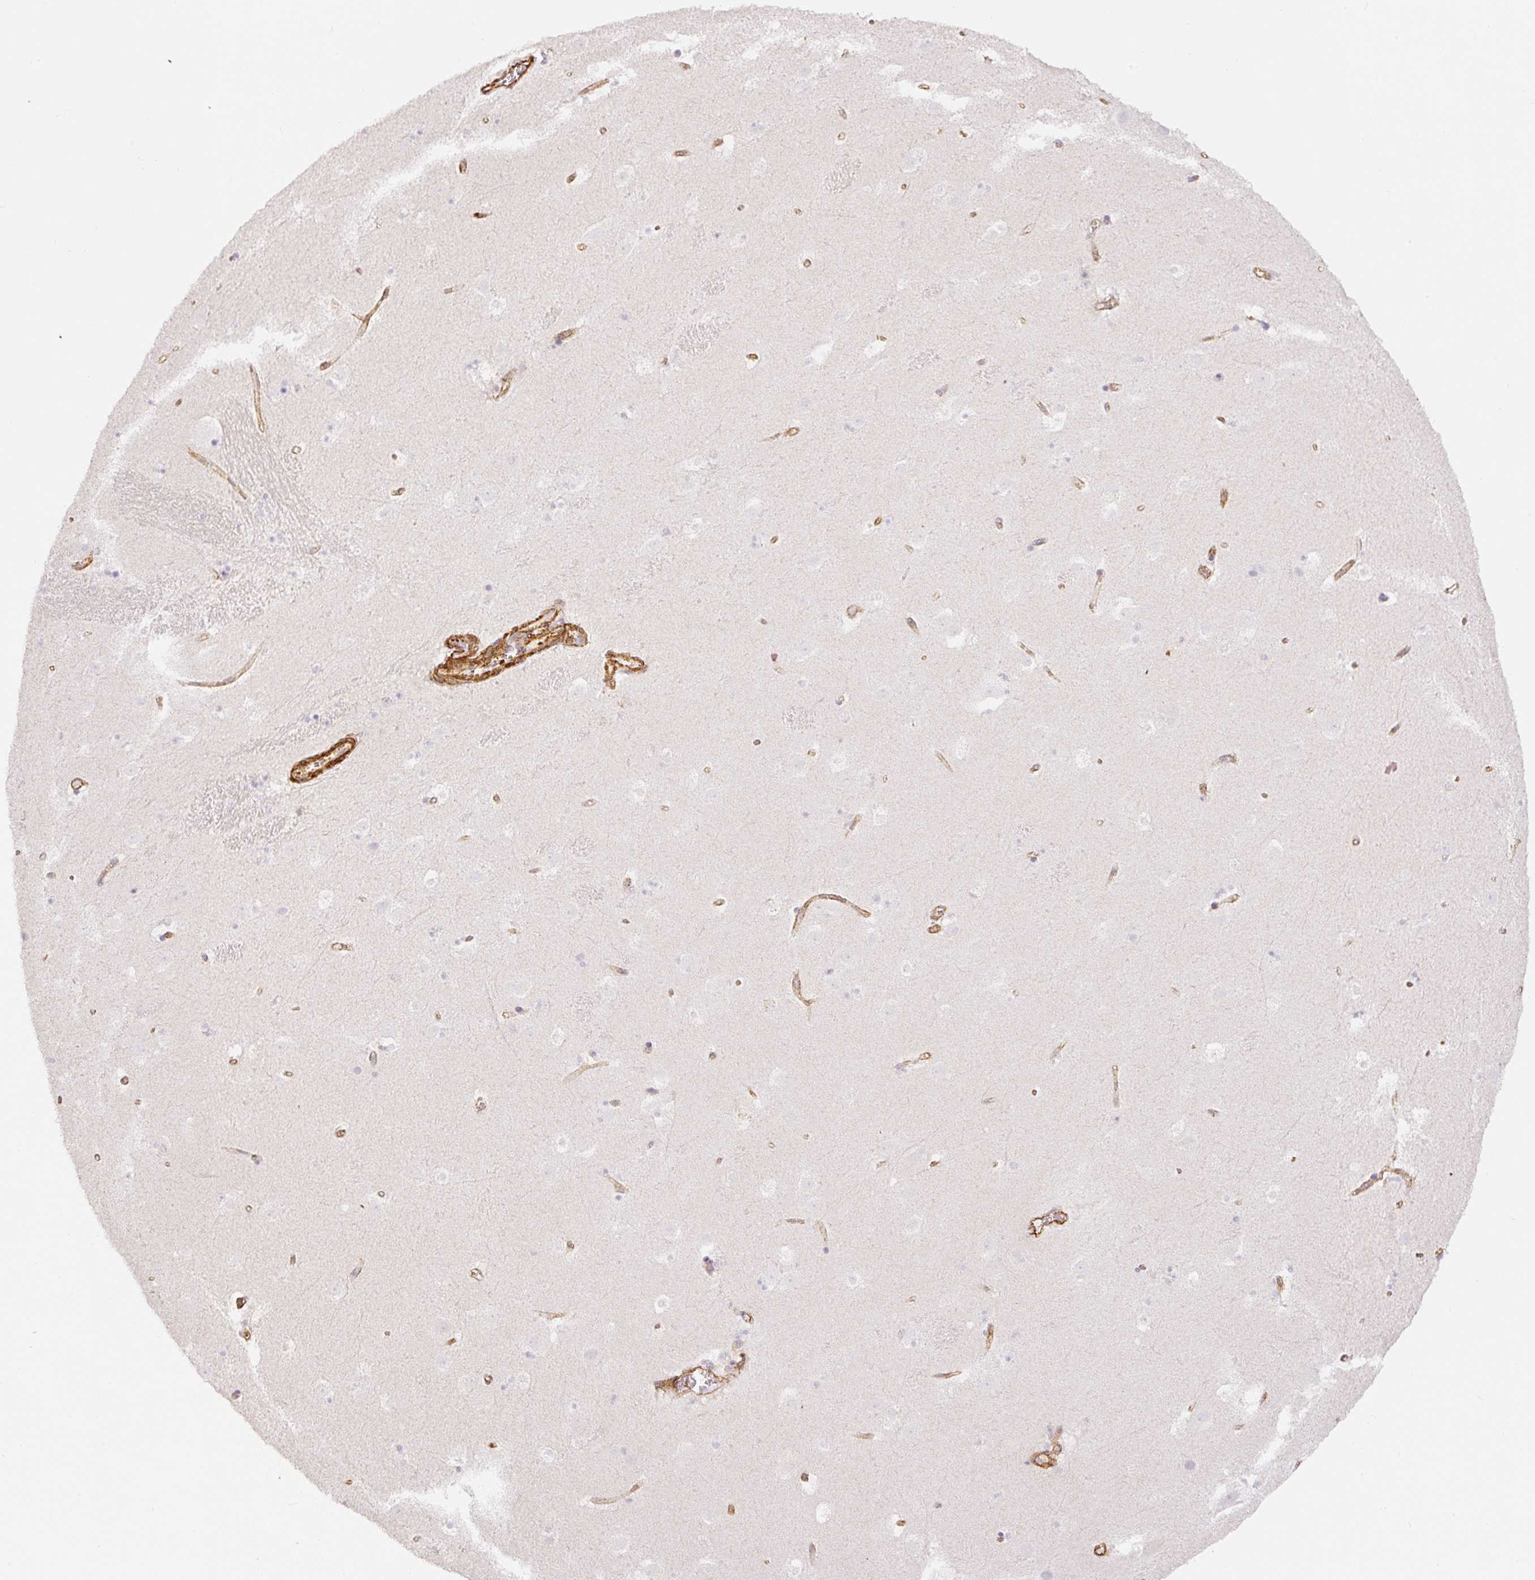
{"staining": {"intensity": "negative", "quantity": "none", "location": "none"}, "tissue": "caudate", "cell_type": "Glial cells", "image_type": "normal", "snomed": [{"axis": "morphology", "description": "Normal tissue, NOS"}, {"axis": "topography", "description": "Lateral ventricle wall"}], "caption": "IHC photomicrograph of benign caudate: human caudate stained with DAB (3,3'-diaminobenzidine) reveals no significant protein positivity in glial cells.", "gene": "MYL12A", "patient": {"sex": "male", "age": 37}}